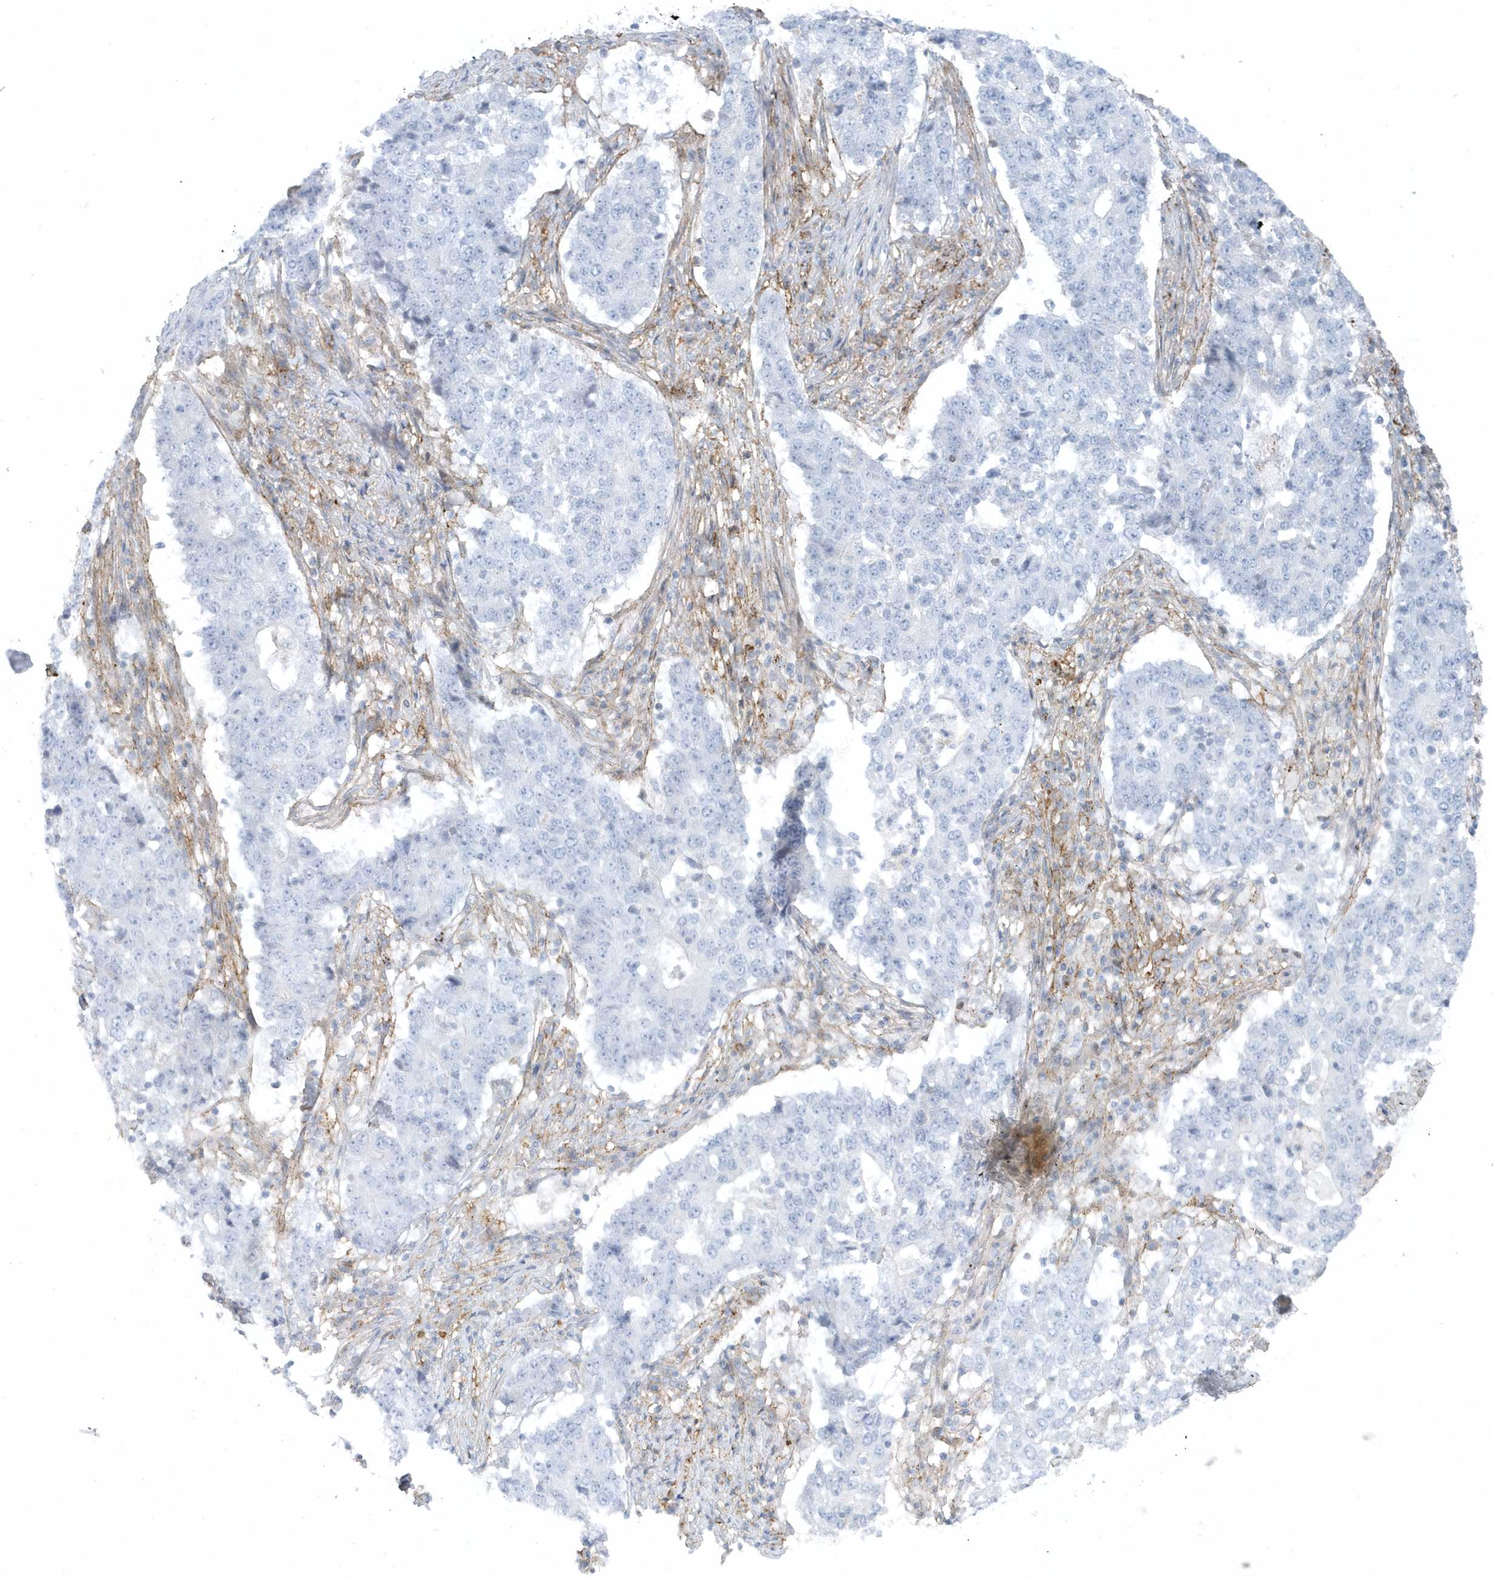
{"staining": {"intensity": "negative", "quantity": "none", "location": "none"}, "tissue": "stomach cancer", "cell_type": "Tumor cells", "image_type": "cancer", "snomed": [{"axis": "morphology", "description": "Adenocarcinoma, NOS"}, {"axis": "topography", "description": "Stomach"}], "caption": "There is no significant staining in tumor cells of stomach adenocarcinoma.", "gene": "CACNB2", "patient": {"sex": "male", "age": 59}}